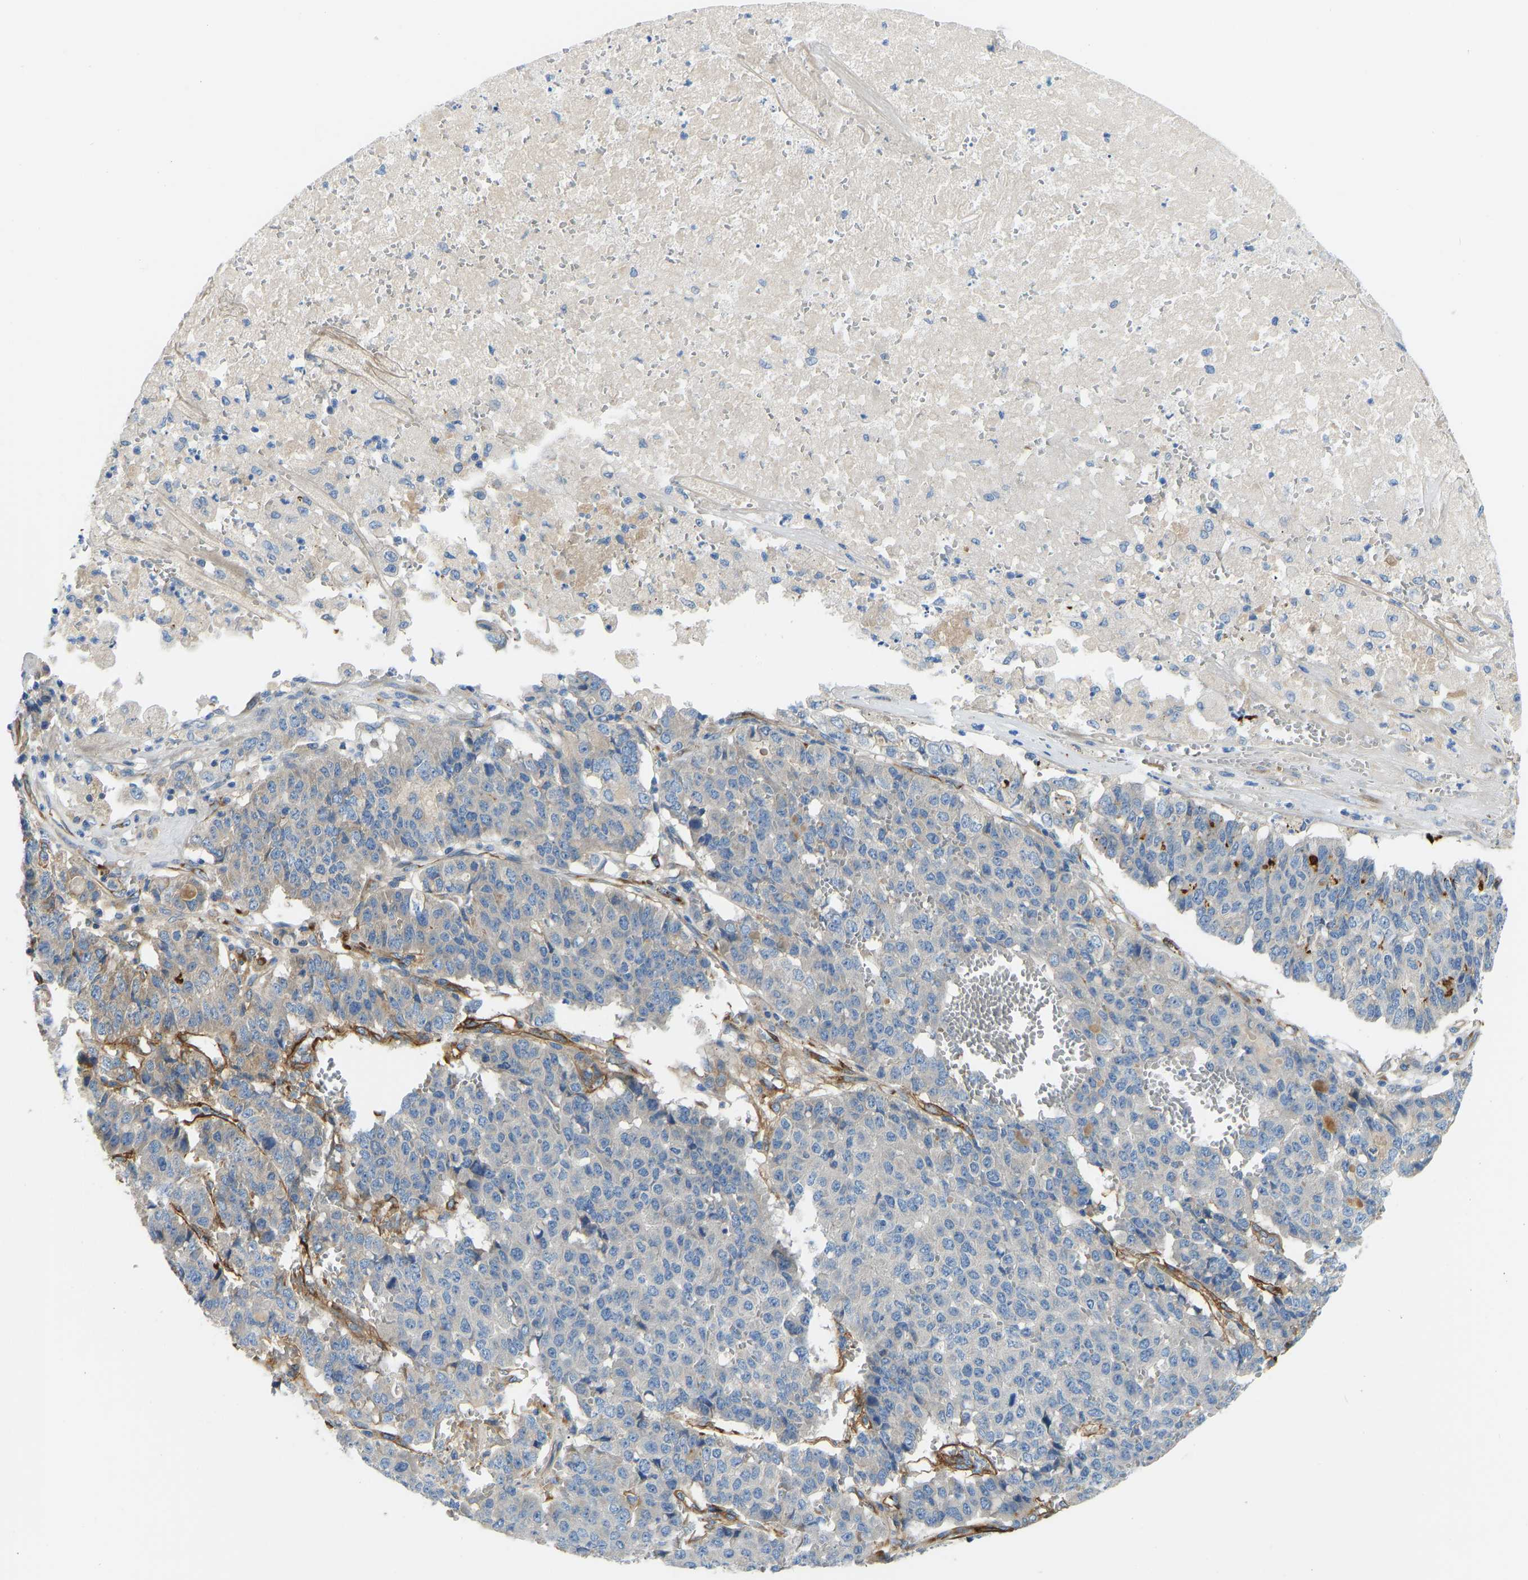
{"staining": {"intensity": "moderate", "quantity": "<25%", "location": "cytoplasmic/membranous"}, "tissue": "pancreatic cancer", "cell_type": "Tumor cells", "image_type": "cancer", "snomed": [{"axis": "morphology", "description": "Adenocarcinoma, NOS"}, {"axis": "topography", "description": "Pancreas"}], "caption": "A brown stain shows moderate cytoplasmic/membranous staining of a protein in human adenocarcinoma (pancreatic) tumor cells.", "gene": "COL15A1", "patient": {"sex": "male", "age": 50}}